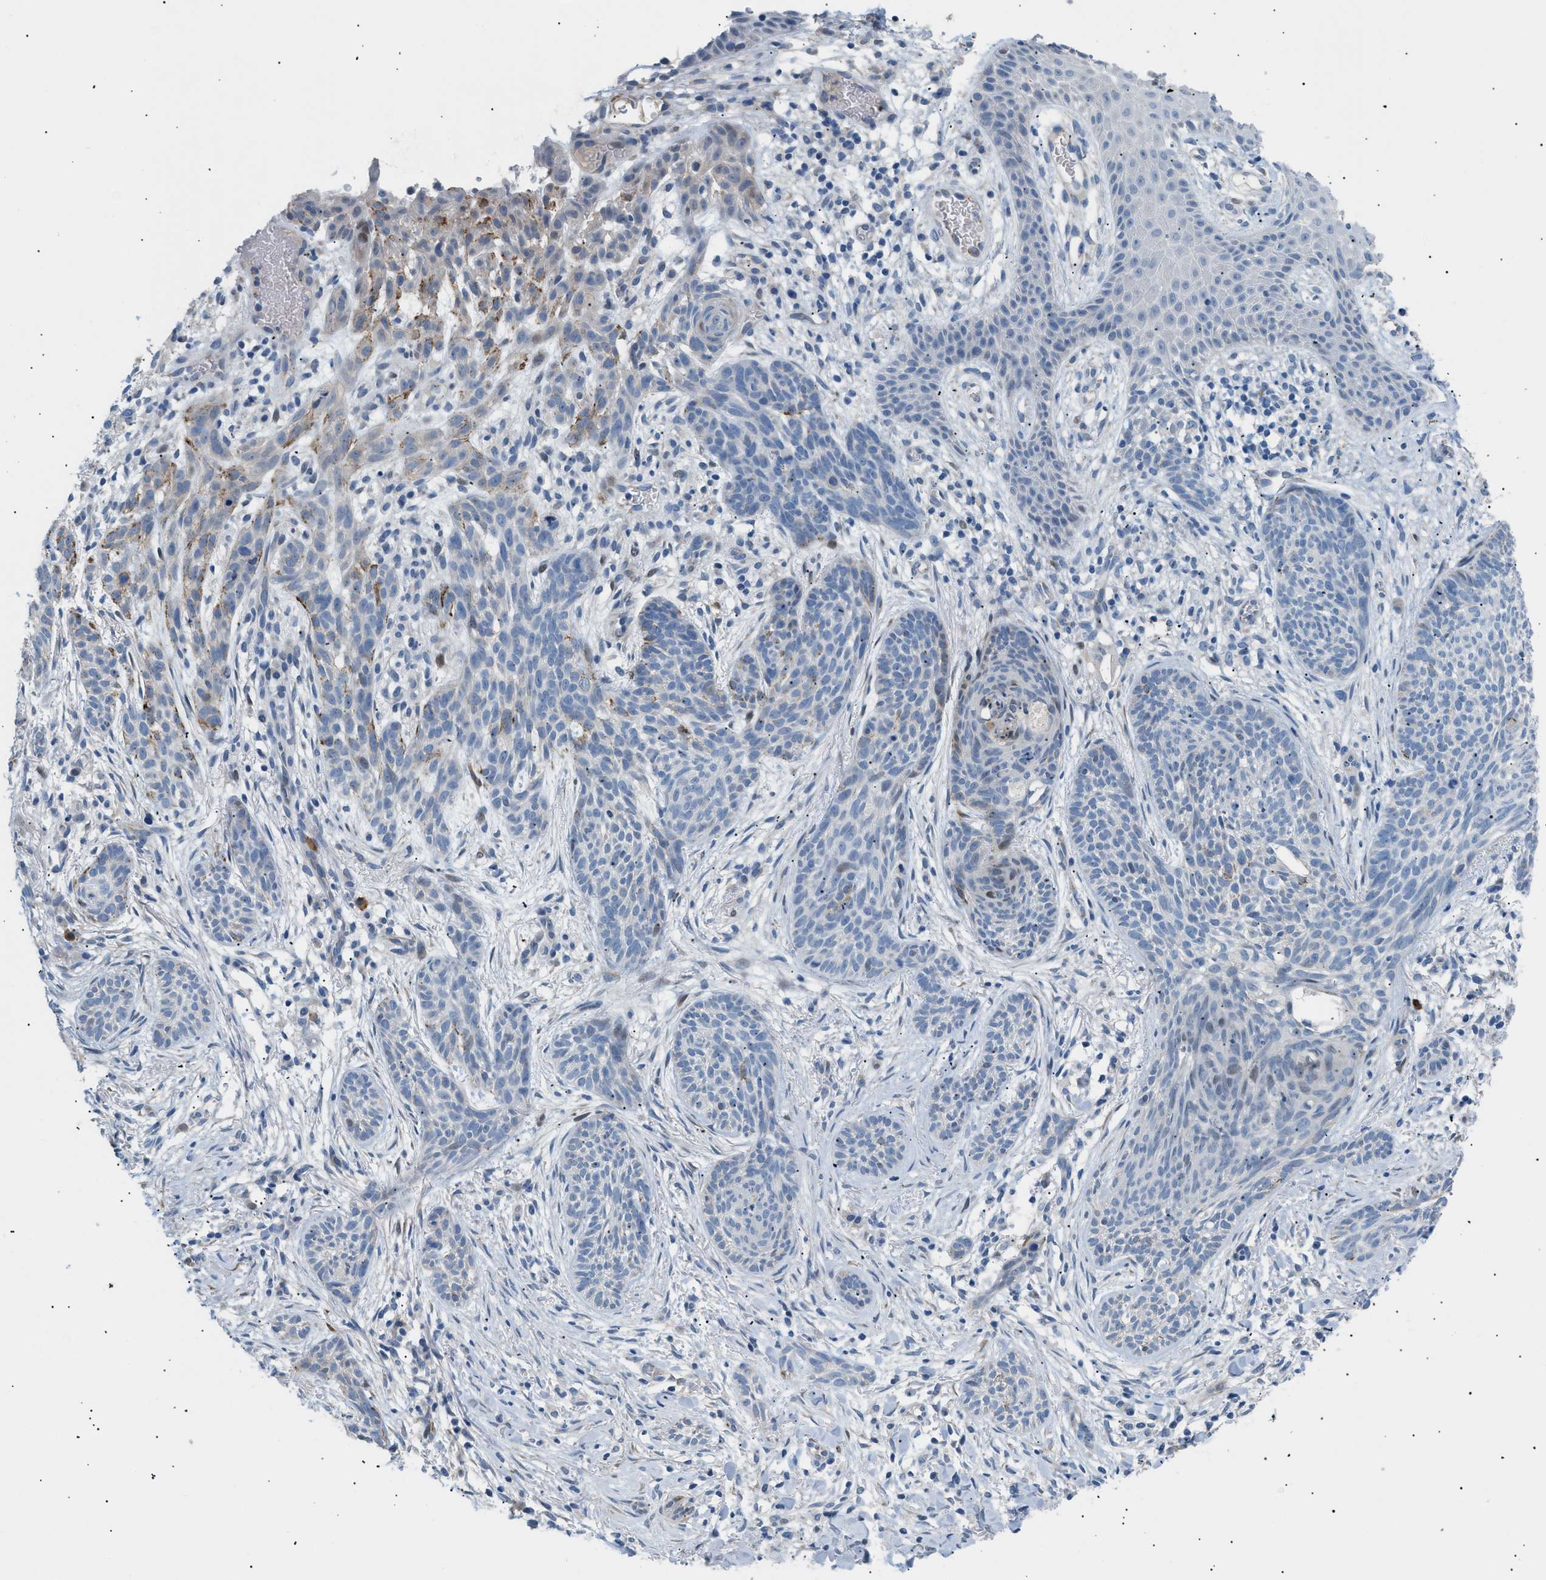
{"staining": {"intensity": "negative", "quantity": "none", "location": "none"}, "tissue": "skin cancer", "cell_type": "Tumor cells", "image_type": "cancer", "snomed": [{"axis": "morphology", "description": "Basal cell carcinoma"}, {"axis": "topography", "description": "Skin"}], "caption": "This is a image of IHC staining of skin cancer, which shows no expression in tumor cells.", "gene": "ICA1", "patient": {"sex": "female", "age": 59}}